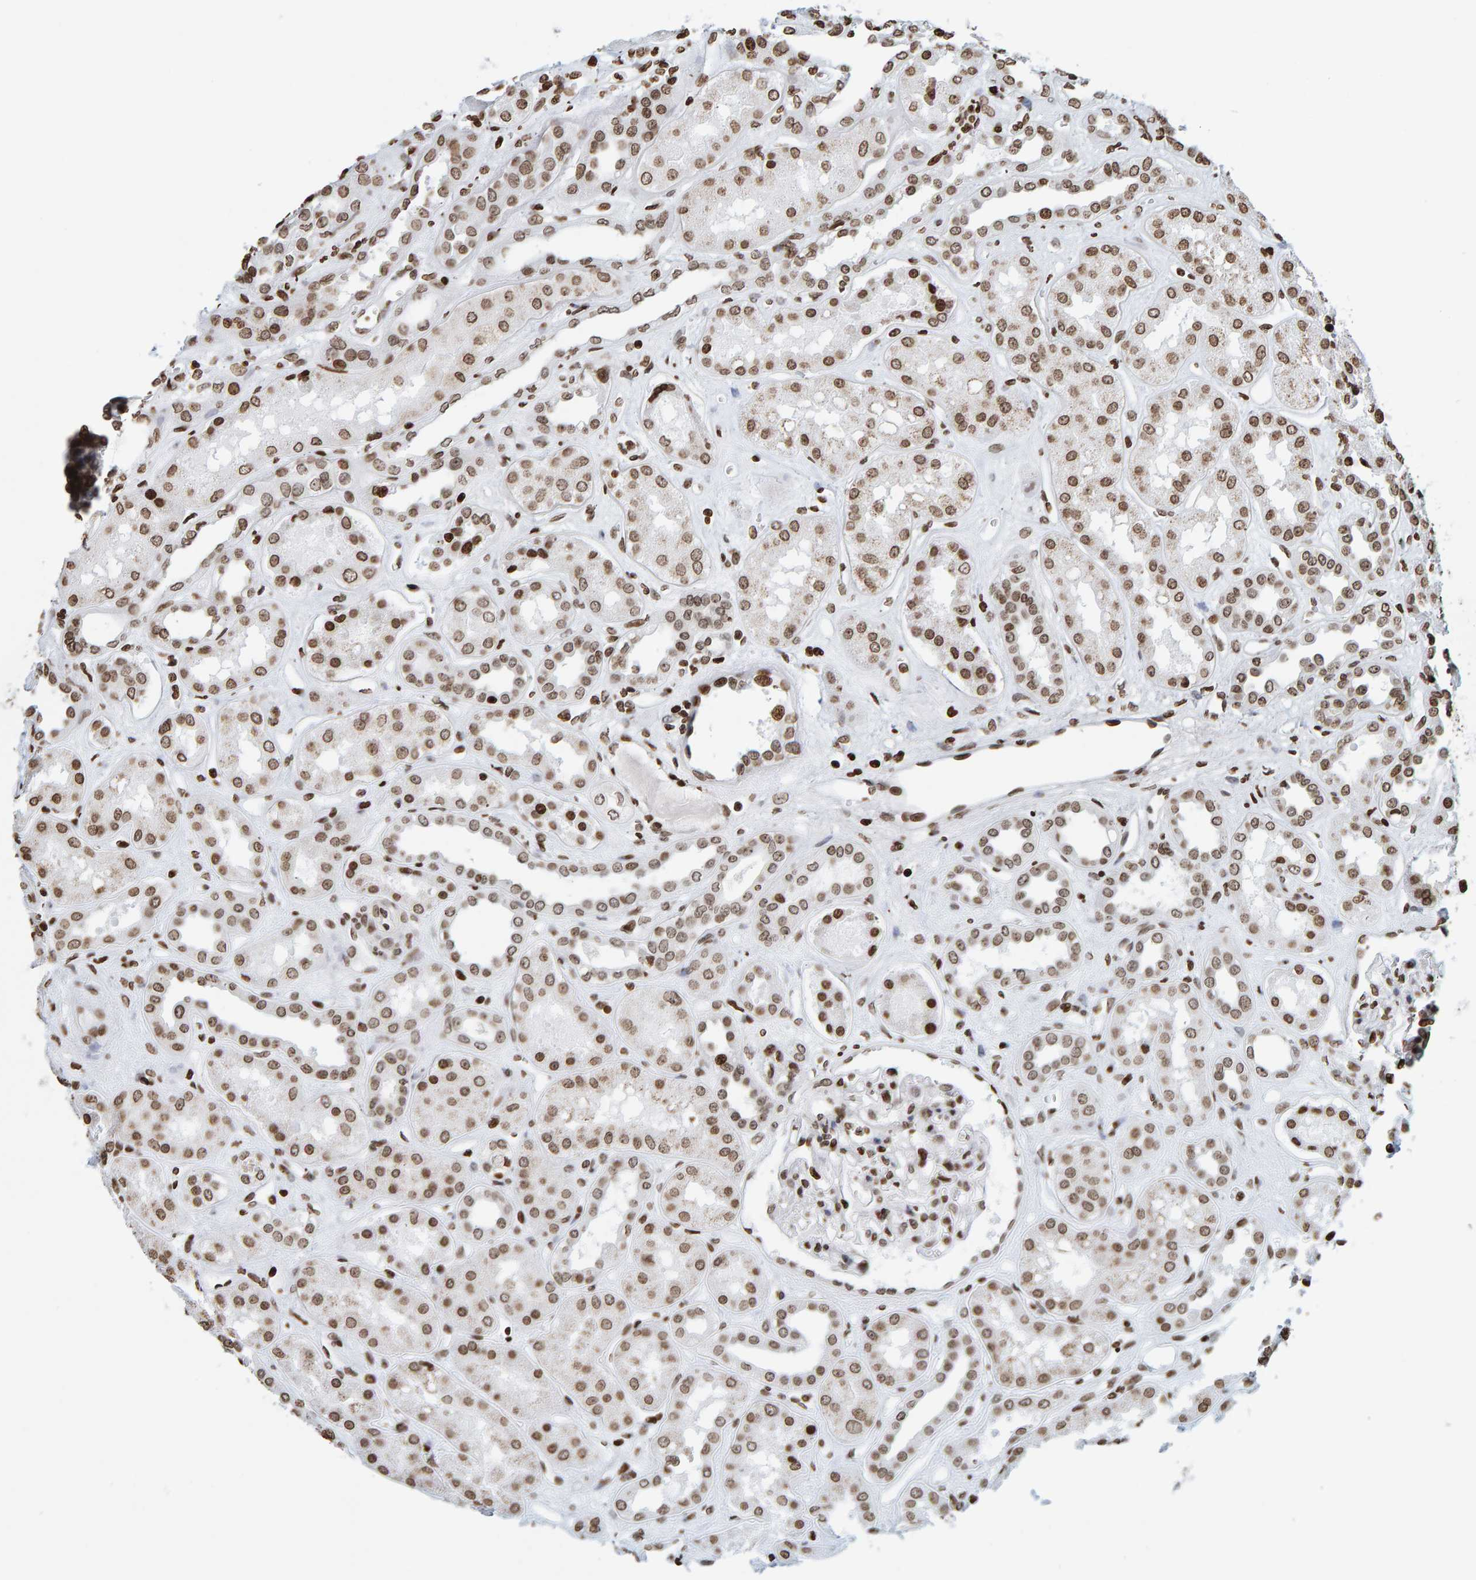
{"staining": {"intensity": "strong", "quantity": ">75%", "location": "nuclear"}, "tissue": "kidney", "cell_type": "Cells in glomeruli", "image_type": "normal", "snomed": [{"axis": "morphology", "description": "Normal tissue, NOS"}, {"axis": "topography", "description": "Kidney"}], "caption": "IHC (DAB (3,3'-diaminobenzidine)) staining of unremarkable kidney displays strong nuclear protein expression in about >75% of cells in glomeruli.", "gene": "BRF2", "patient": {"sex": "male", "age": 59}}